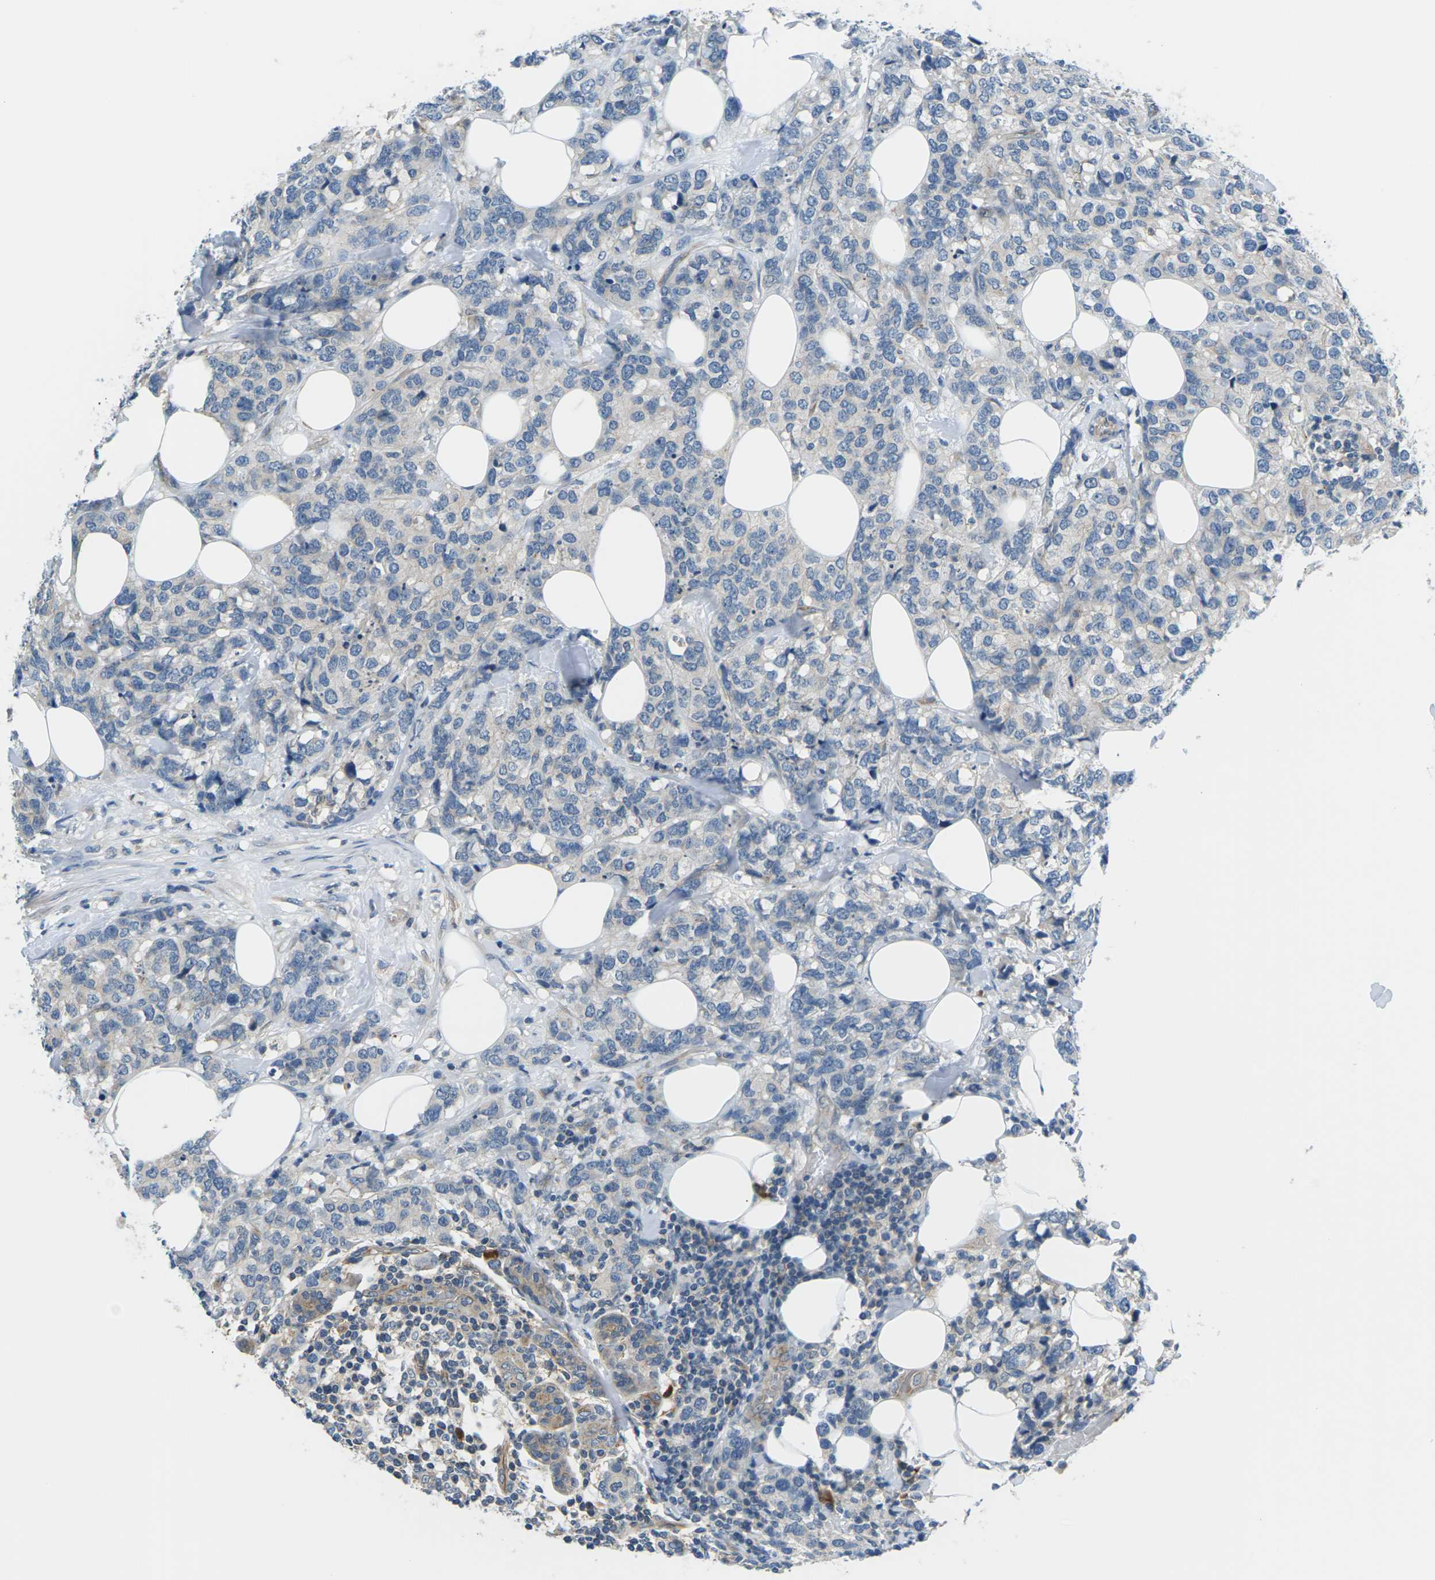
{"staining": {"intensity": "negative", "quantity": "none", "location": "none"}, "tissue": "breast cancer", "cell_type": "Tumor cells", "image_type": "cancer", "snomed": [{"axis": "morphology", "description": "Lobular carcinoma"}, {"axis": "topography", "description": "Breast"}], "caption": "Immunohistochemistry photomicrograph of breast lobular carcinoma stained for a protein (brown), which exhibits no staining in tumor cells.", "gene": "SLC13A3", "patient": {"sex": "female", "age": 59}}